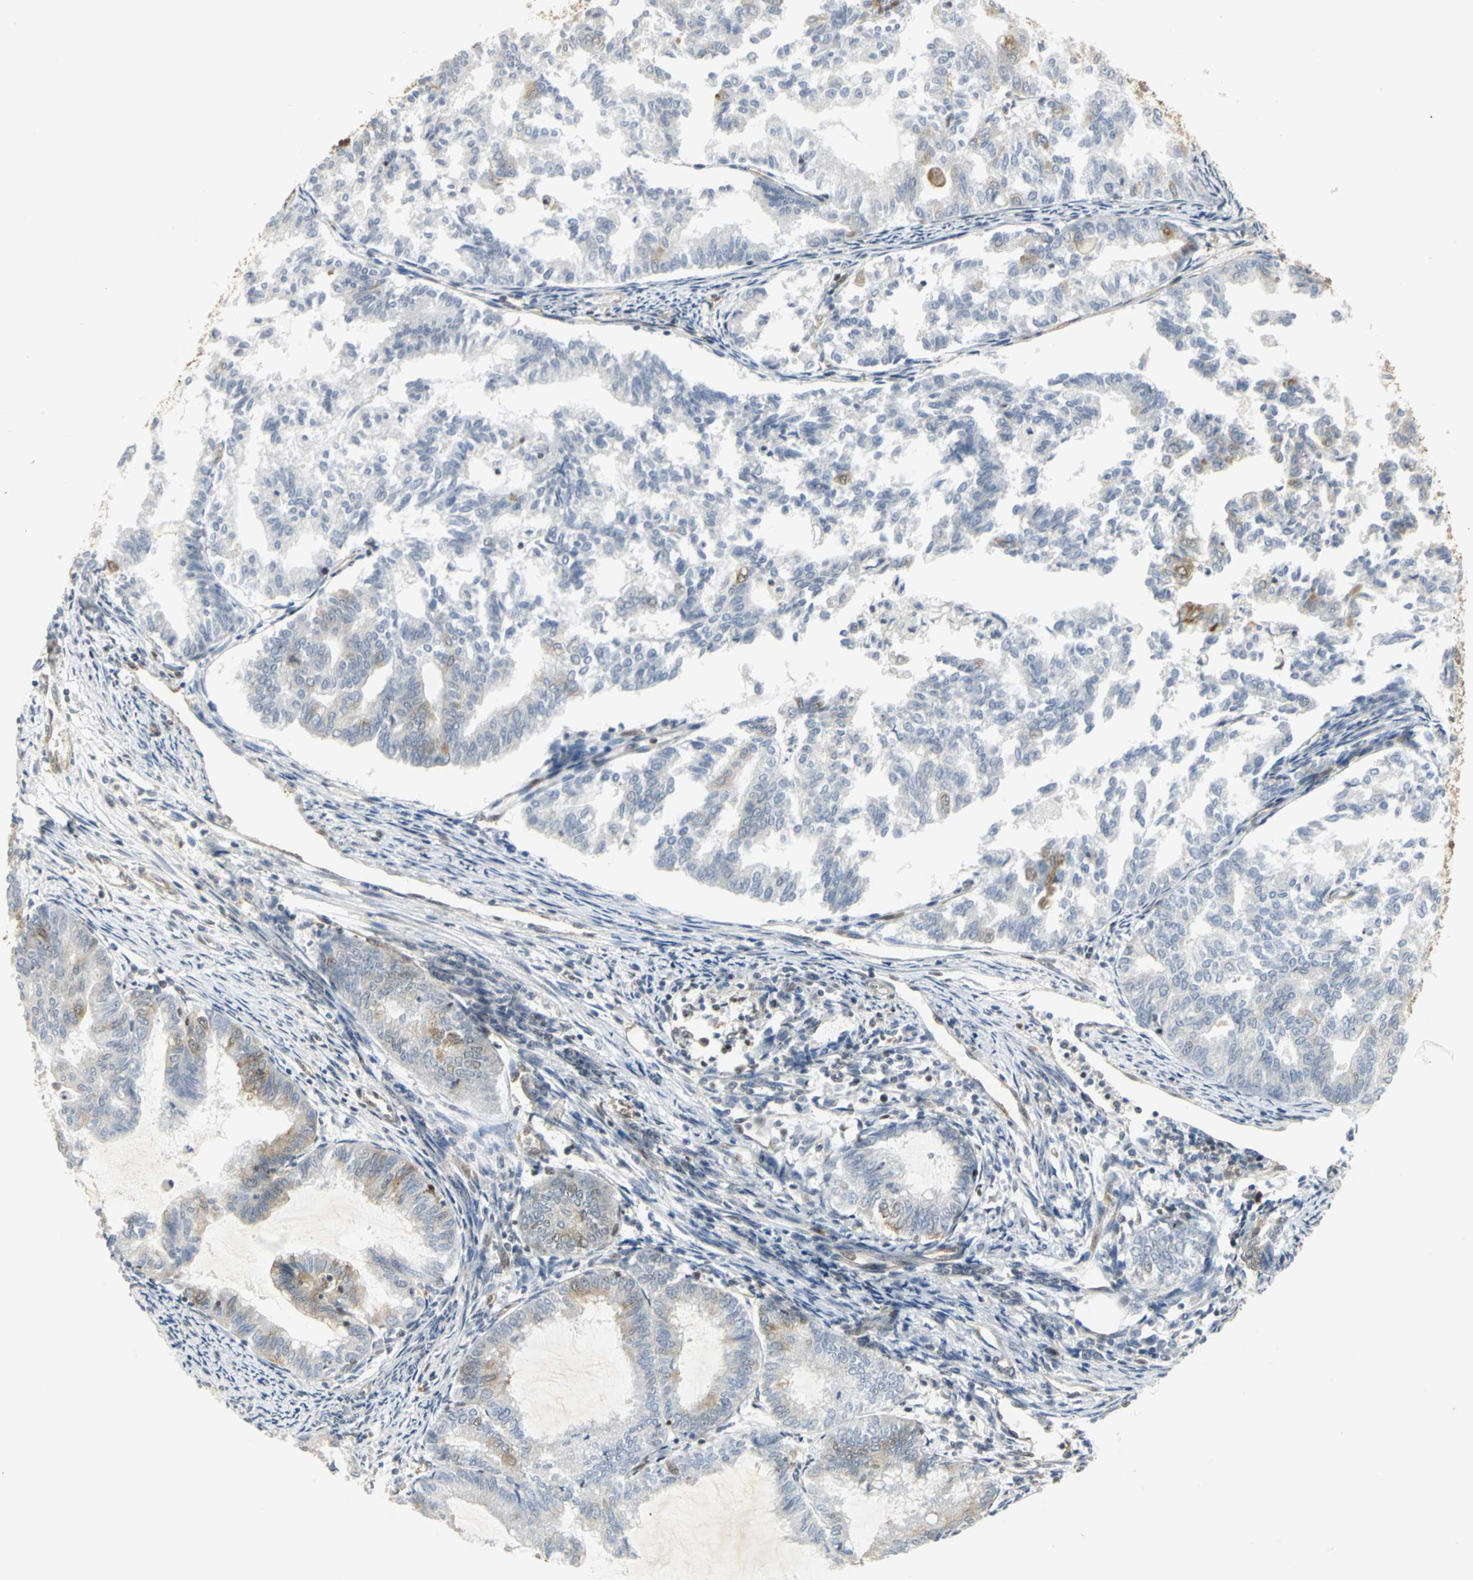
{"staining": {"intensity": "moderate", "quantity": "<25%", "location": "cytoplasmic/membranous"}, "tissue": "endometrial cancer", "cell_type": "Tumor cells", "image_type": "cancer", "snomed": [{"axis": "morphology", "description": "Adenocarcinoma, NOS"}, {"axis": "topography", "description": "Endometrium"}], "caption": "The micrograph shows immunohistochemical staining of endometrial cancer. There is moderate cytoplasmic/membranous expression is appreciated in about <25% of tumor cells. Using DAB (3,3'-diaminobenzidine) (brown) and hematoxylin (blue) stains, captured at high magnification using brightfield microscopy.", "gene": "DDX5", "patient": {"sex": "female", "age": 79}}